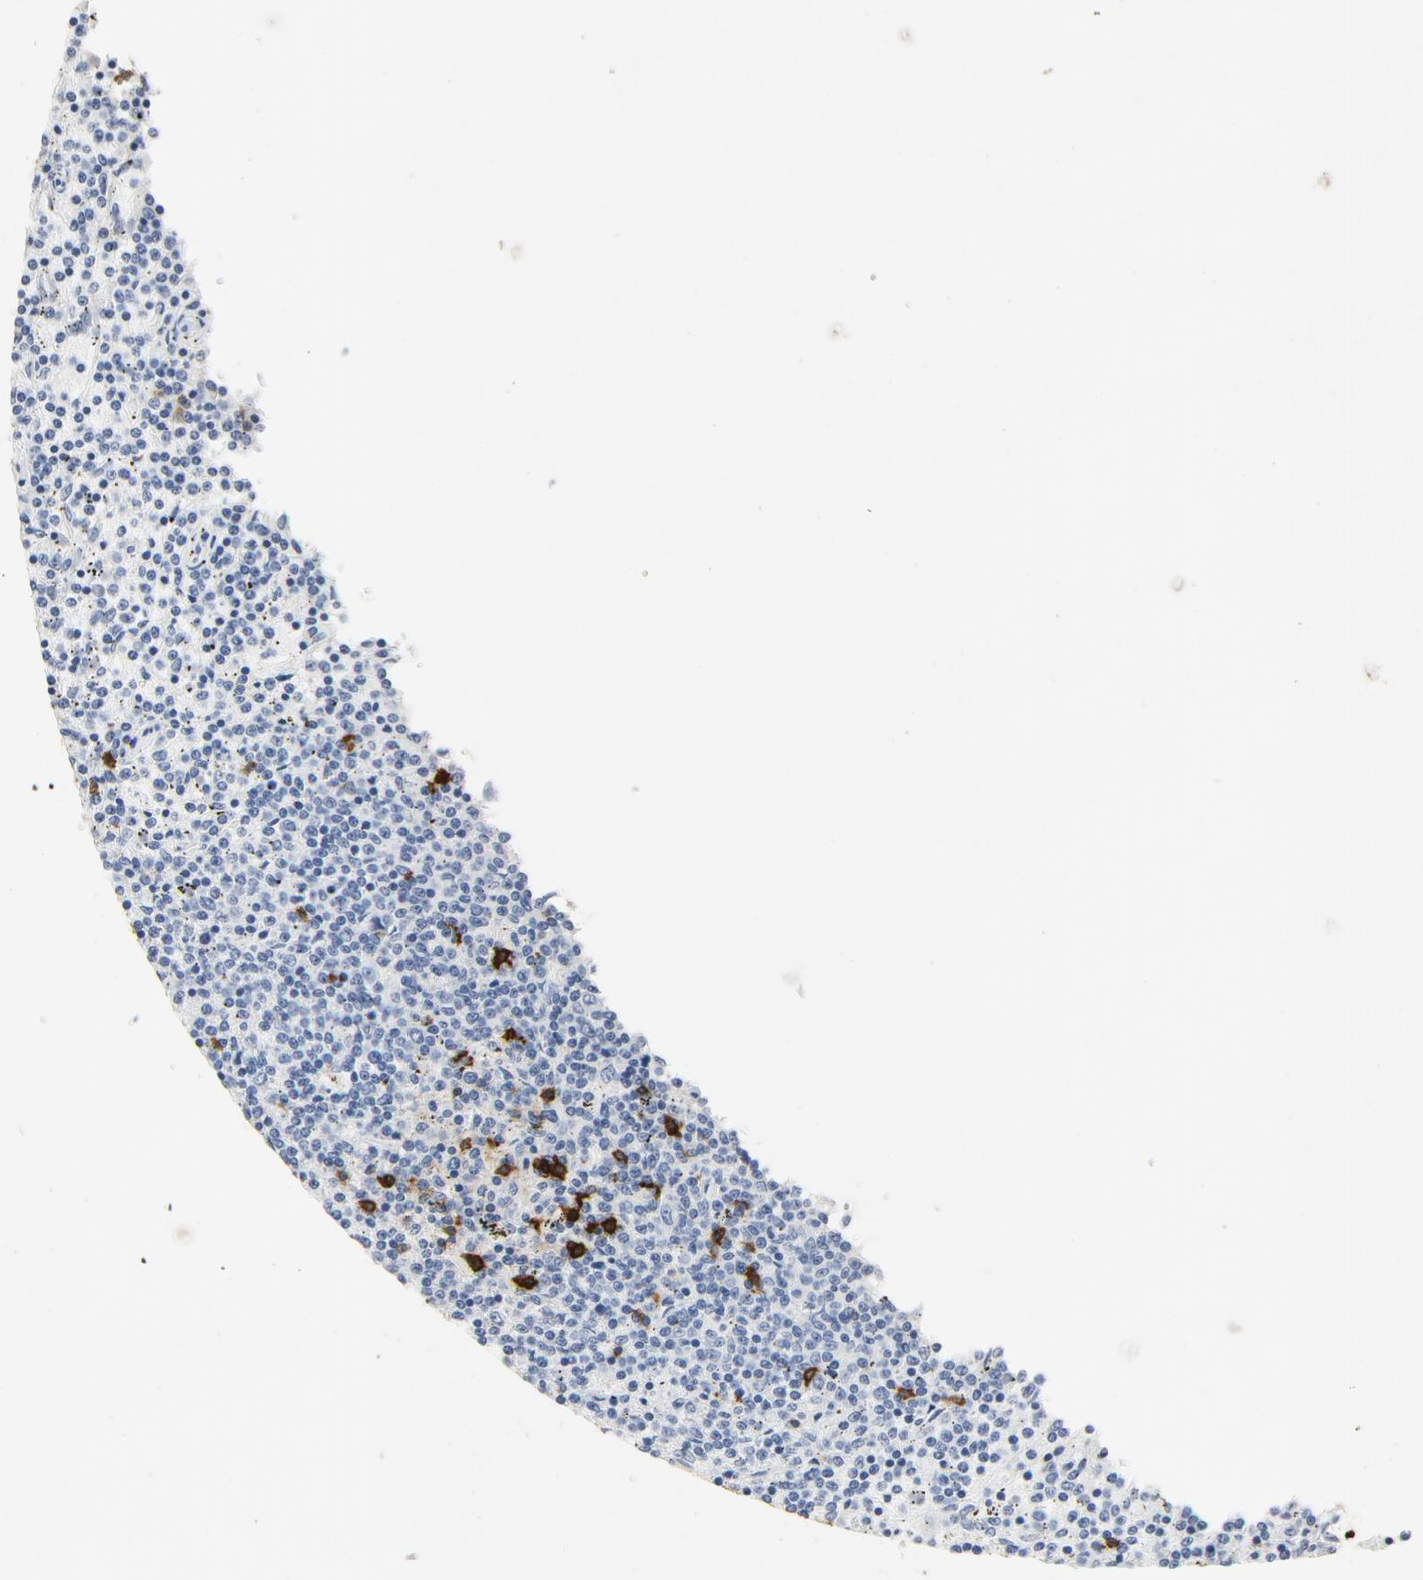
{"staining": {"intensity": "strong", "quantity": "<25%", "location": "cytoplasmic/membranous"}, "tissue": "lymphoma", "cell_type": "Tumor cells", "image_type": "cancer", "snomed": [{"axis": "morphology", "description": "Malignant lymphoma, non-Hodgkin's type, Low grade"}, {"axis": "topography", "description": "Spleen"}], "caption": "Immunohistochemical staining of human low-grade malignant lymphoma, non-Hodgkin's type displays medium levels of strong cytoplasmic/membranous expression in approximately <25% of tumor cells.", "gene": "PTPRB", "patient": {"sex": "female", "age": 50}}